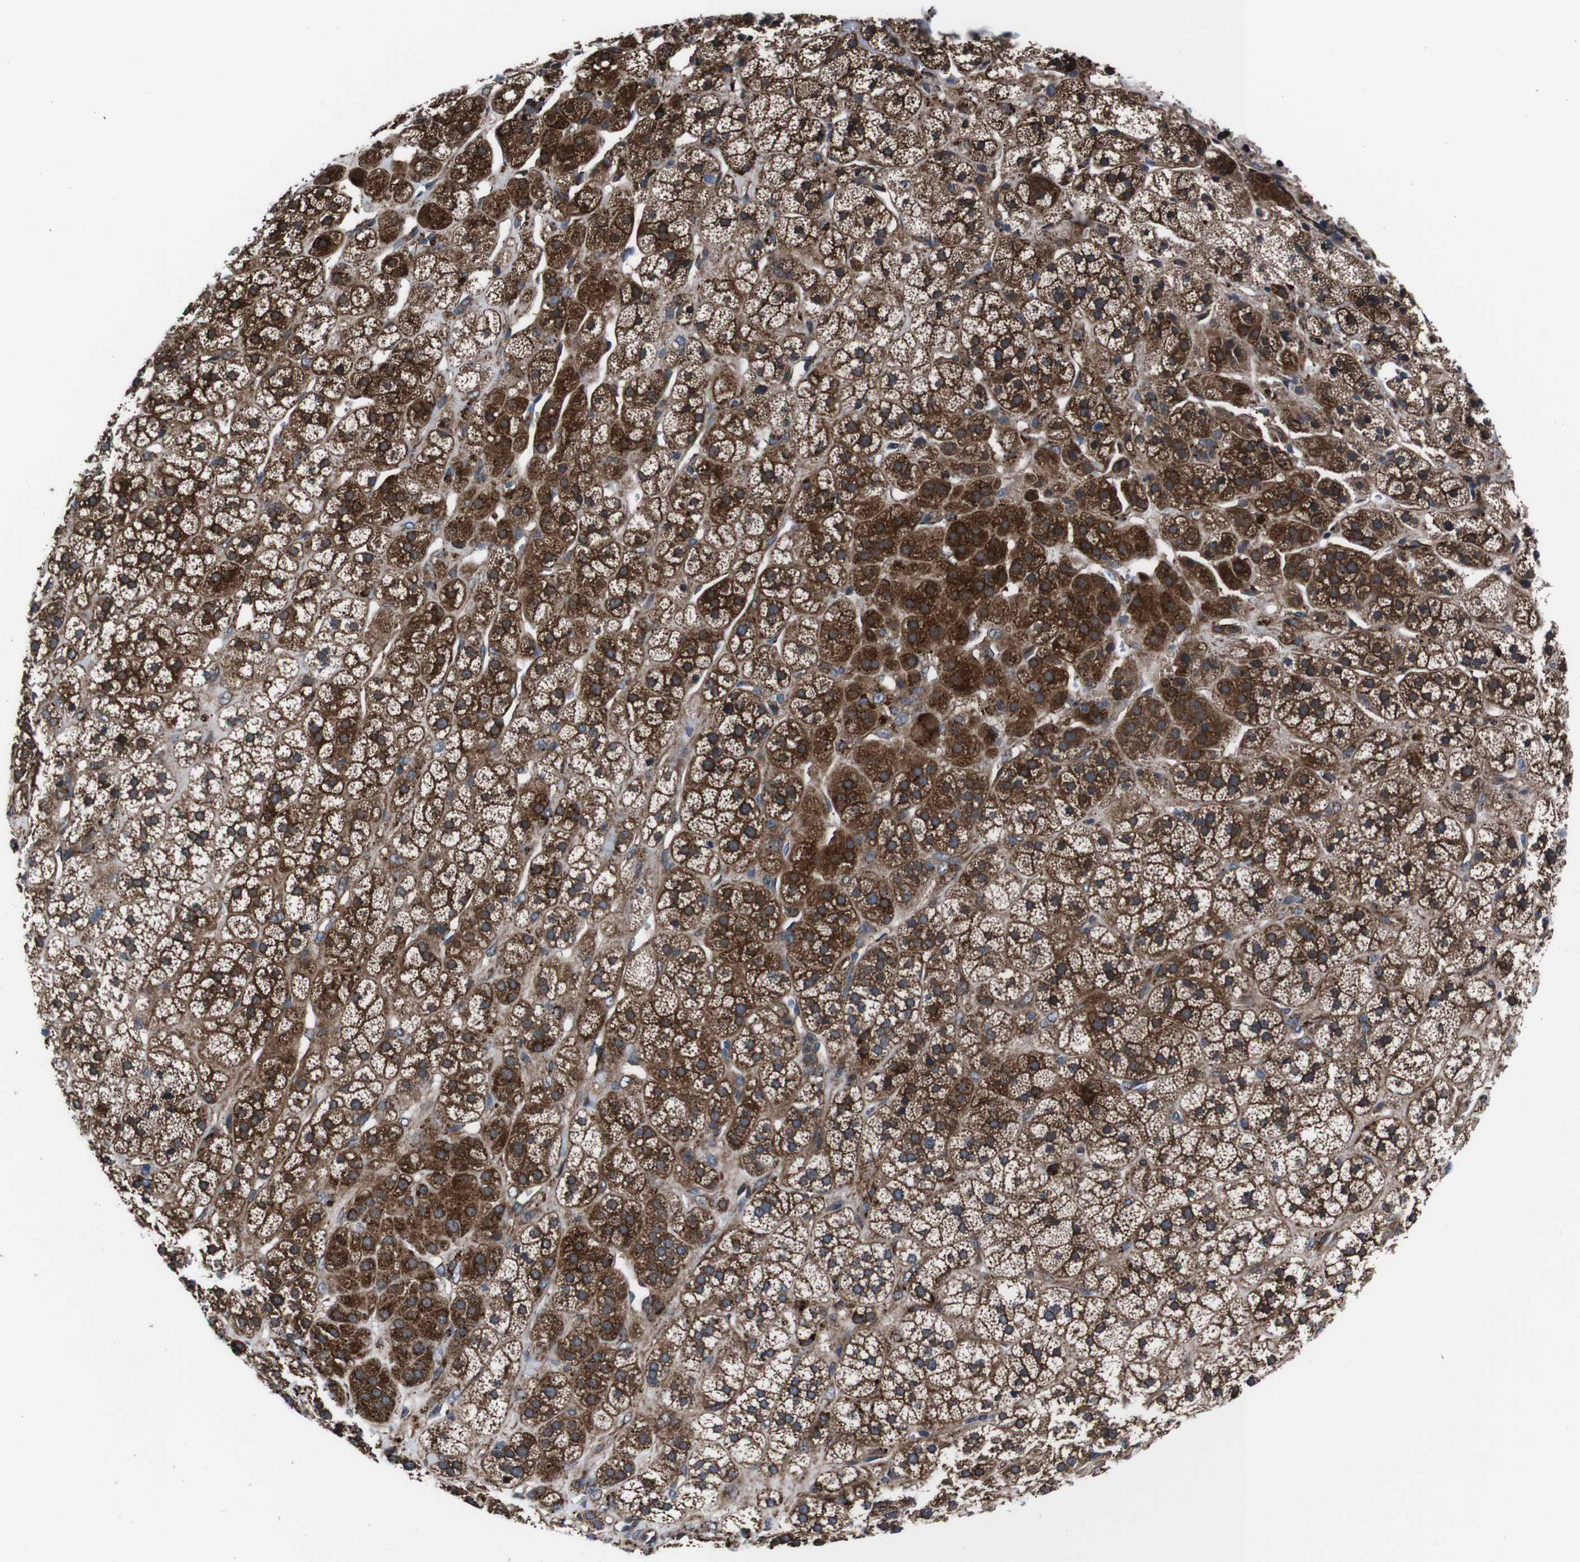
{"staining": {"intensity": "strong", "quantity": ">75%", "location": "cytoplasmic/membranous"}, "tissue": "adrenal gland", "cell_type": "Glandular cells", "image_type": "normal", "snomed": [{"axis": "morphology", "description": "Normal tissue, NOS"}, {"axis": "topography", "description": "Adrenal gland"}], "caption": "DAB (3,3'-diaminobenzidine) immunohistochemical staining of unremarkable adrenal gland displays strong cytoplasmic/membranous protein staining in about >75% of glandular cells. Immunohistochemistry (ihc) stains the protein in brown and the nuclei are stained blue.", "gene": "EIF4A2", "patient": {"sex": "male", "age": 56}}